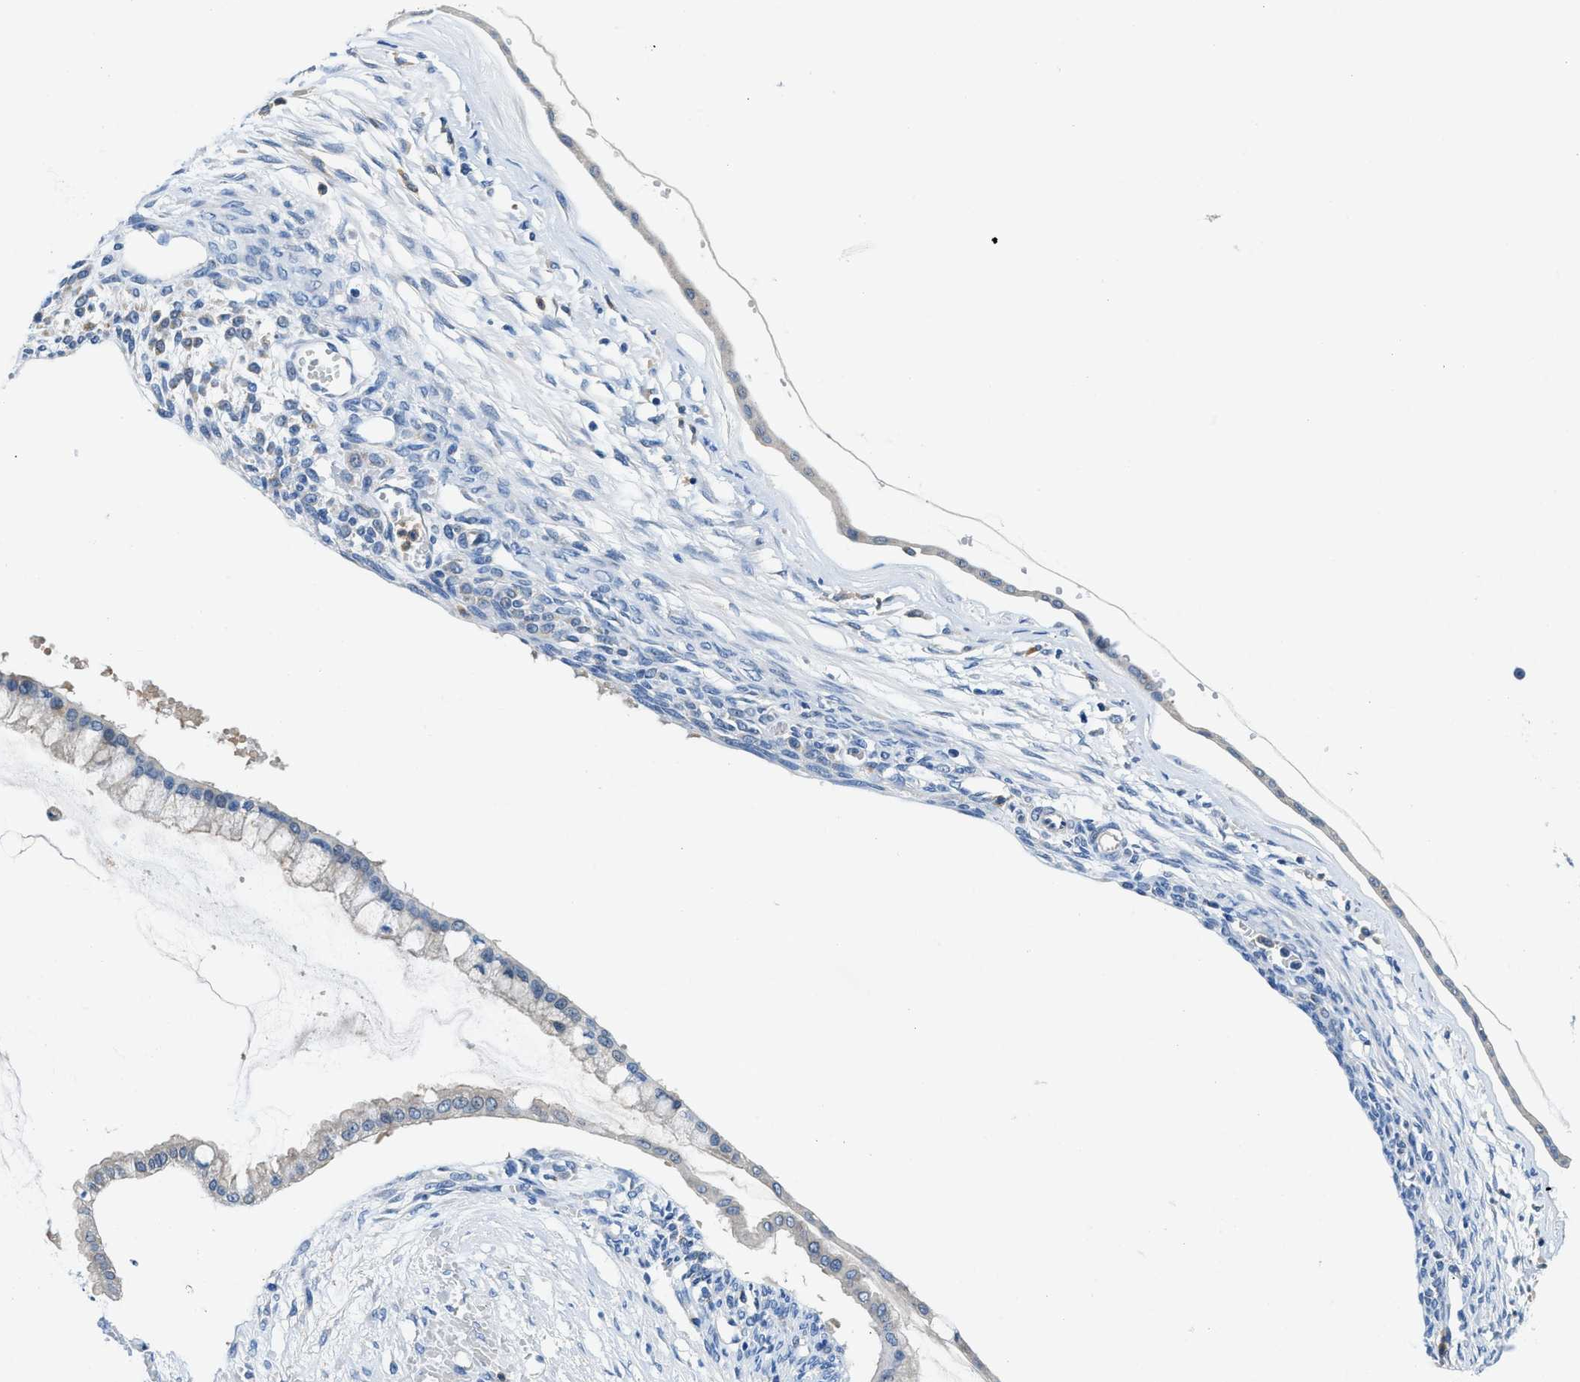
{"staining": {"intensity": "negative", "quantity": "none", "location": "none"}, "tissue": "ovarian cancer", "cell_type": "Tumor cells", "image_type": "cancer", "snomed": [{"axis": "morphology", "description": "Cystadenocarcinoma, mucinous, NOS"}, {"axis": "topography", "description": "Ovary"}], "caption": "DAB (3,3'-diaminobenzidine) immunohistochemical staining of ovarian mucinous cystadenocarcinoma displays no significant expression in tumor cells. The staining is performed using DAB (3,3'-diaminobenzidine) brown chromogen with nuclei counter-stained in using hematoxylin.", "gene": "ADGRE3", "patient": {"sex": "female", "age": 73}}